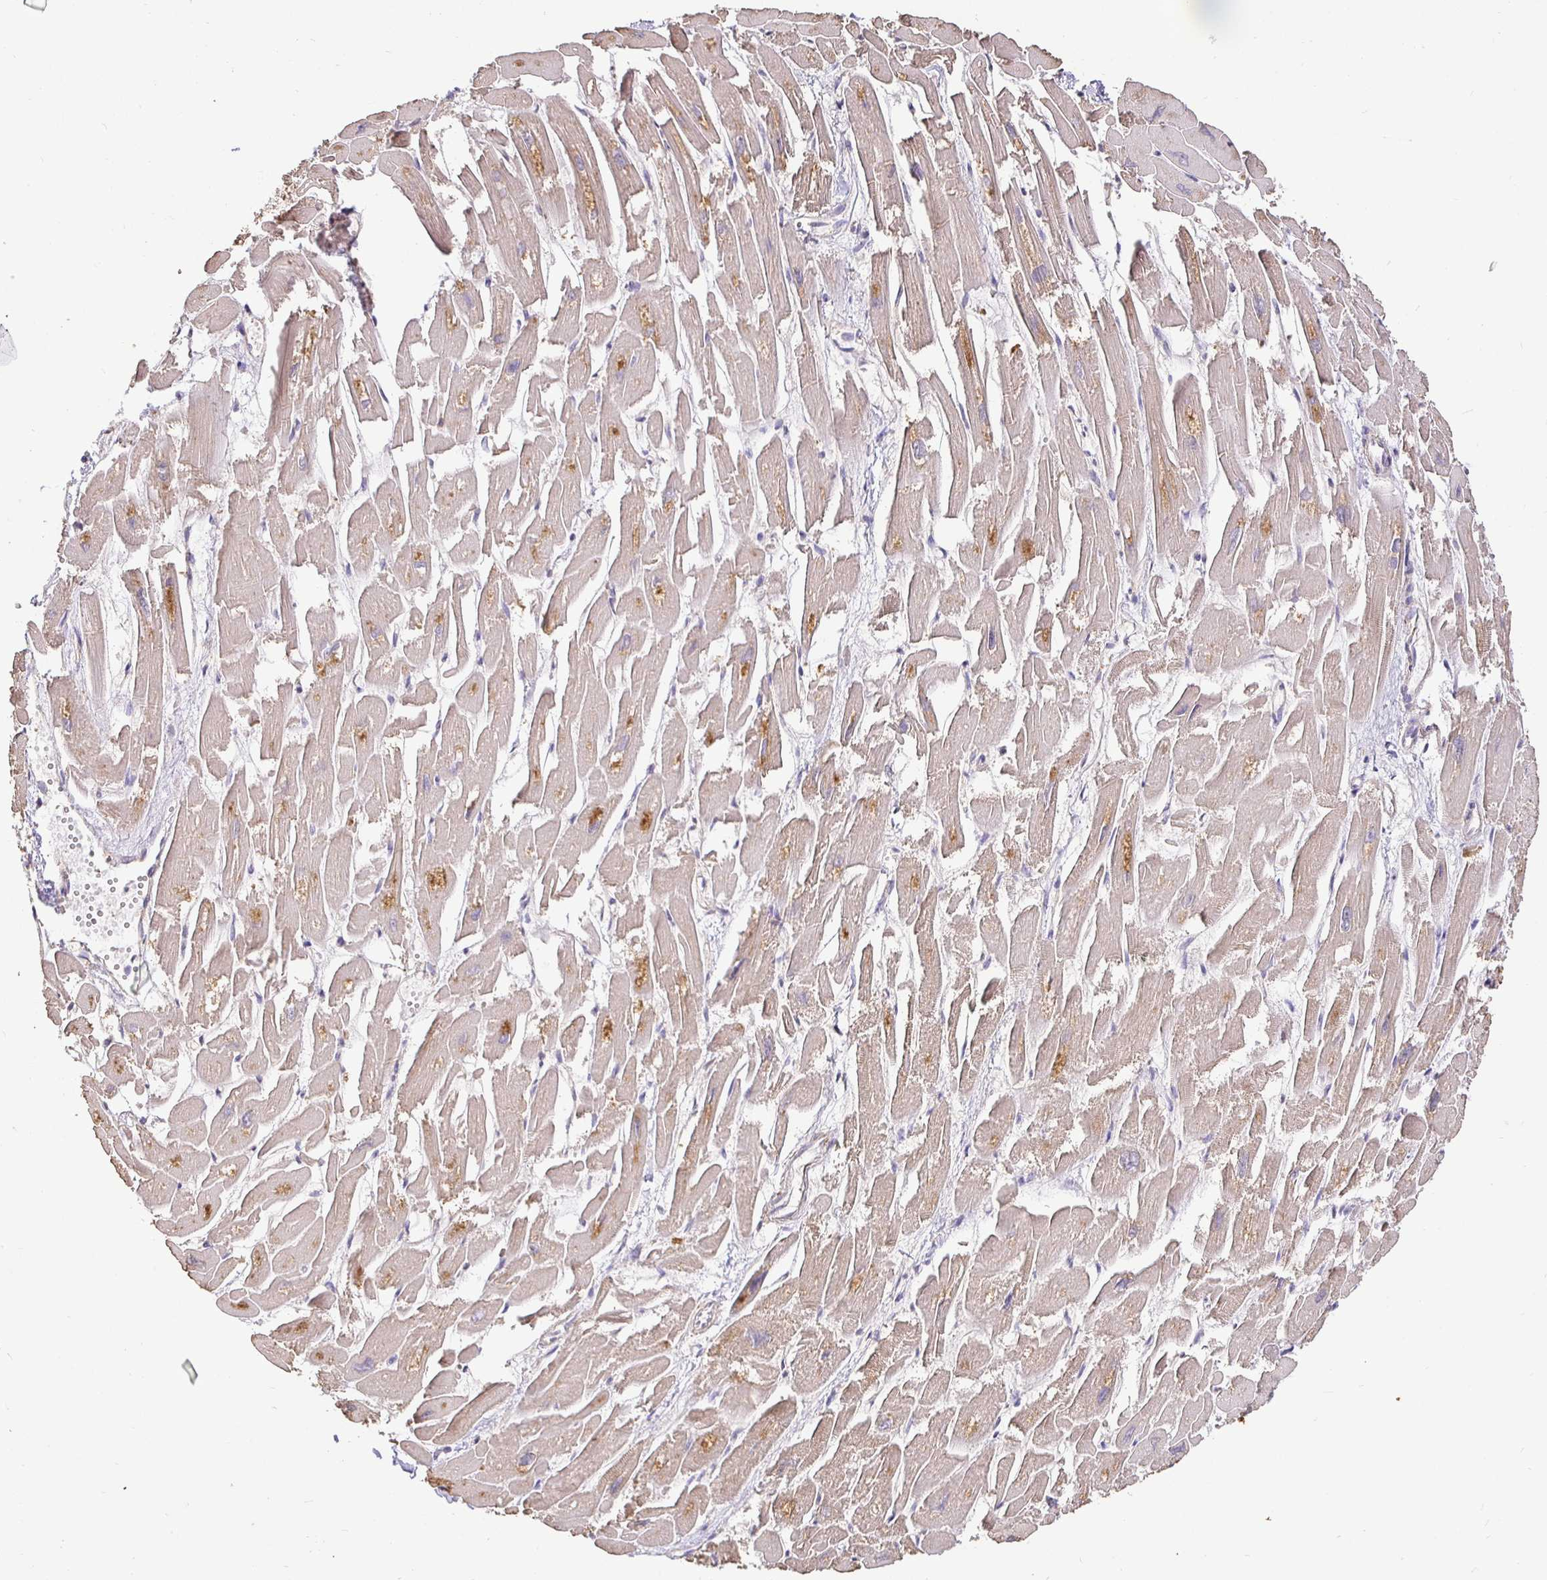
{"staining": {"intensity": "moderate", "quantity": "25%-75%", "location": "cytoplasmic/membranous"}, "tissue": "heart muscle", "cell_type": "Cardiomyocytes", "image_type": "normal", "snomed": [{"axis": "morphology", "description": "Normal tissue, NOS"}, {"axis": "topography", "description": "Heart"}], "caption": "Immunohistochemical staining of benign heart muscle reveals medium levels of moderate cytoplasmic/membranous expression in approximately 25%-75% of cardiomyocytes.", "gene": "MAPK8IP3", "patient": {"sex": "male", "age": 54}}